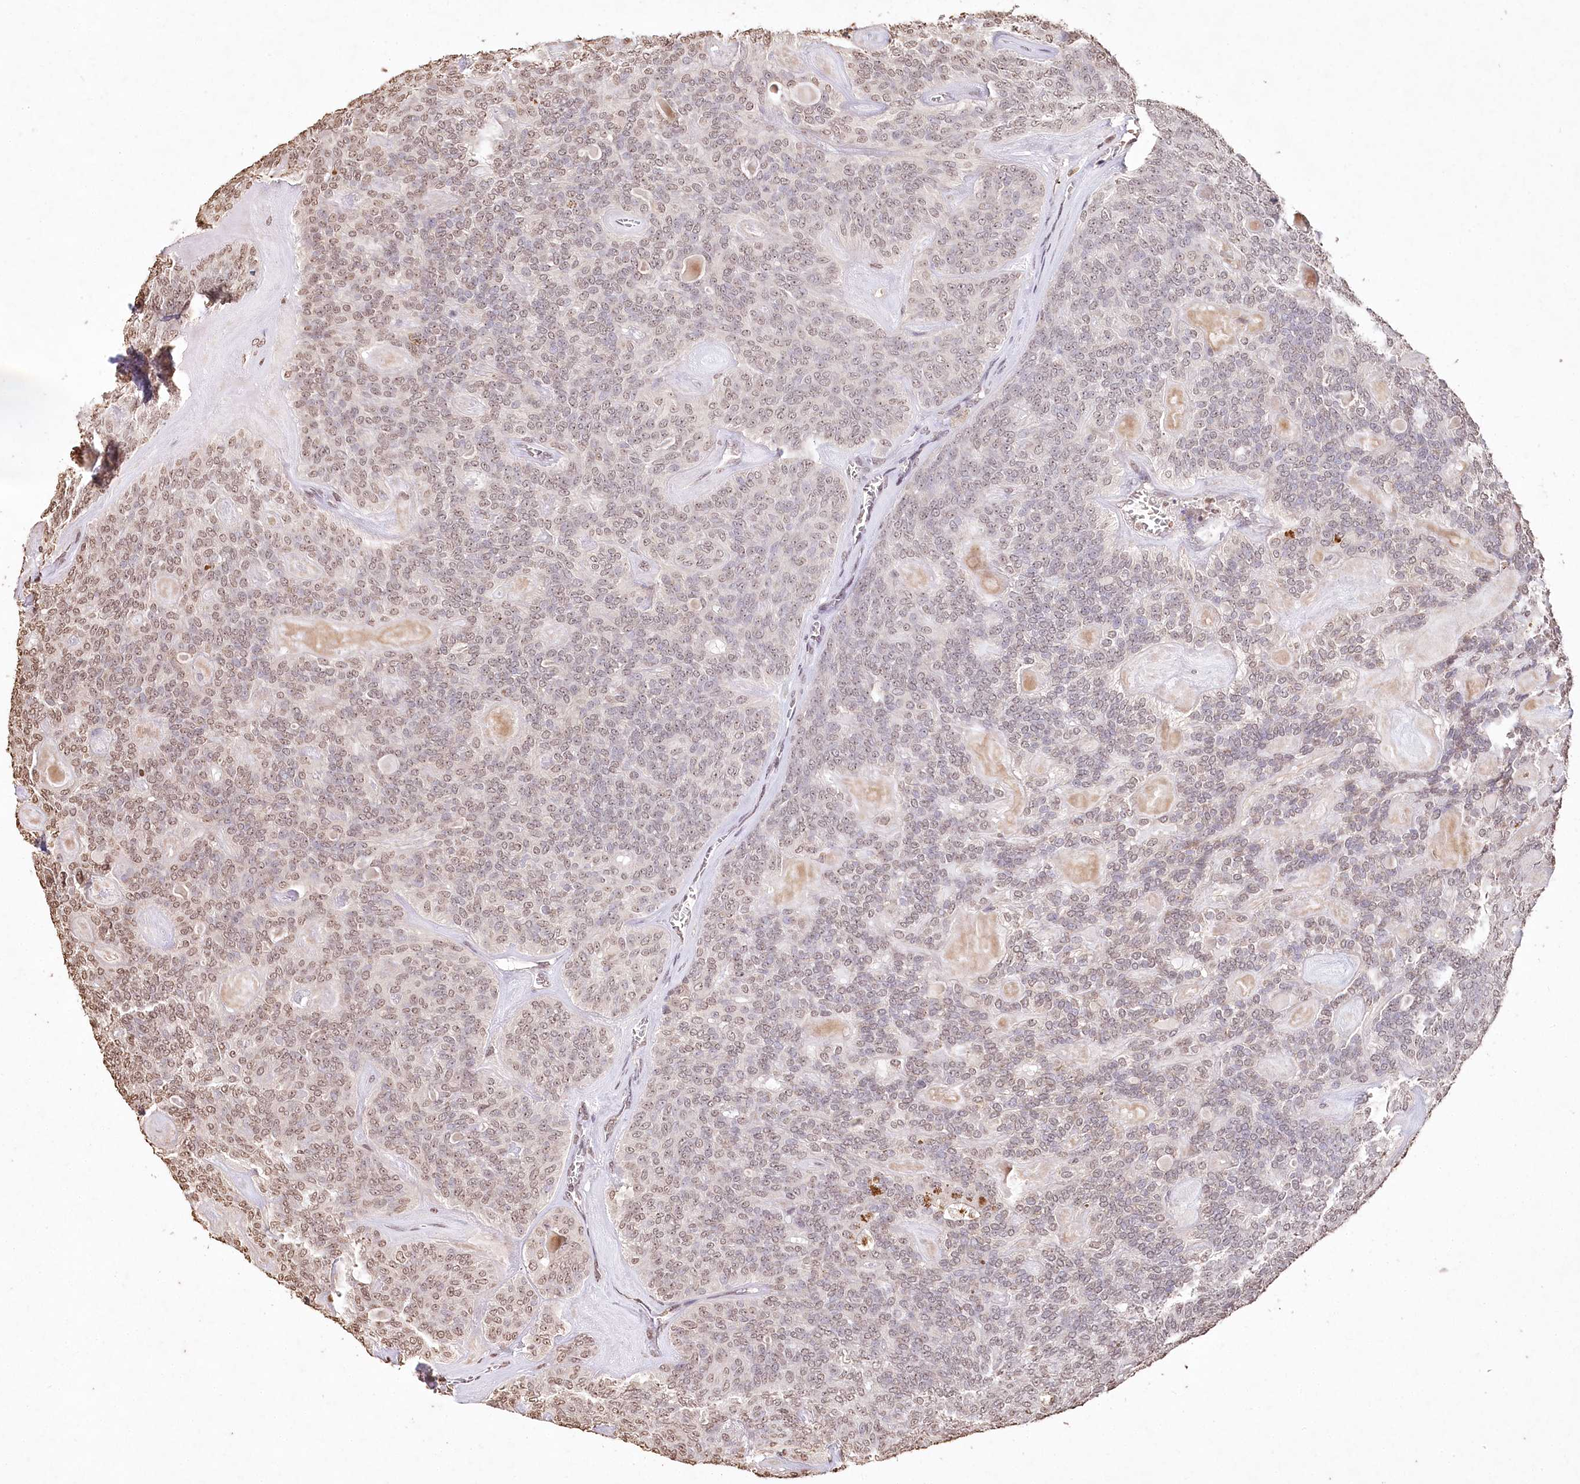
{"staining": {"intensity": "moderate", "quantity": ">75%", "location": "nuclear"}, "tissue": "head and neck cancer", "cell_type": "Tumor cells", "image_type": "cancer", "snomed": [{"axis": "morphology", "description": "Adenocarcinoma, NOS"}, {"axis": "topography", "description": "Head-Neck"}], "caption": "Immunohistochemical staining of adenocarcinoma (head and neck) displays medium levels of moderate nuclear staining in about >75% of tumor cells.", "gene": "DMXL1", "patient": {"sex": "male", "age": 66}}